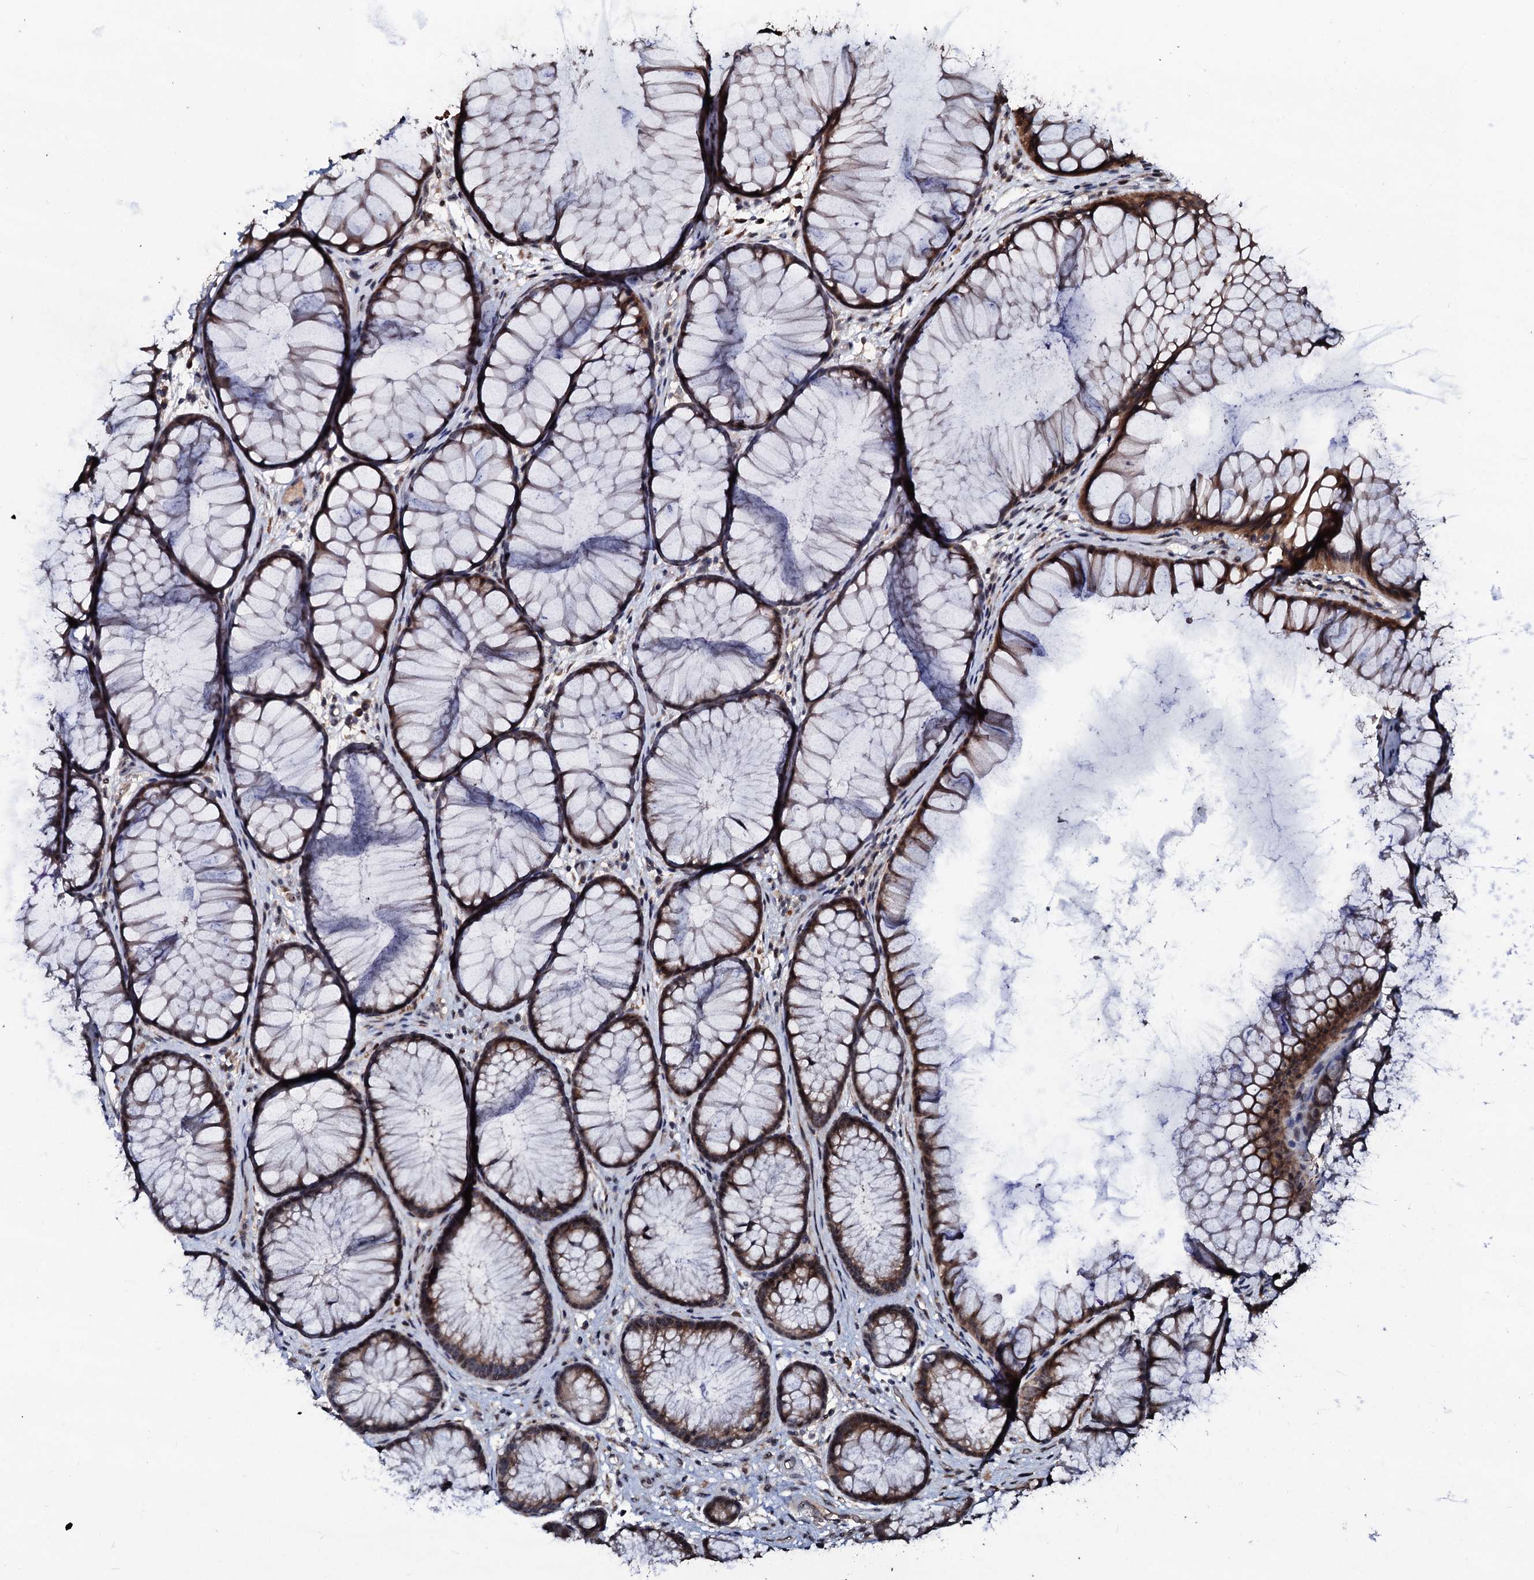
{"staining": {"intensity": "strong", "quantity": ">75%", "location": "cytoplasmic/membranous"}, "tissue": "colon", "cell_type": "Endothelial cells", "image_type": "normal", "snomed": [{"axis": "morphology", "description": "Normal tissue, NOS"}, {"axis": "topography", "description": "Colon"}], "caption": "Immunohistochemistry (IHC) of unremarkable human colon demonstrates high levels of strong cytoplasmic/membranous positivity in about >75% of endothelial cells.", "gene": "SUPT7L", "patient": {"sex": "female", "age": 82}}